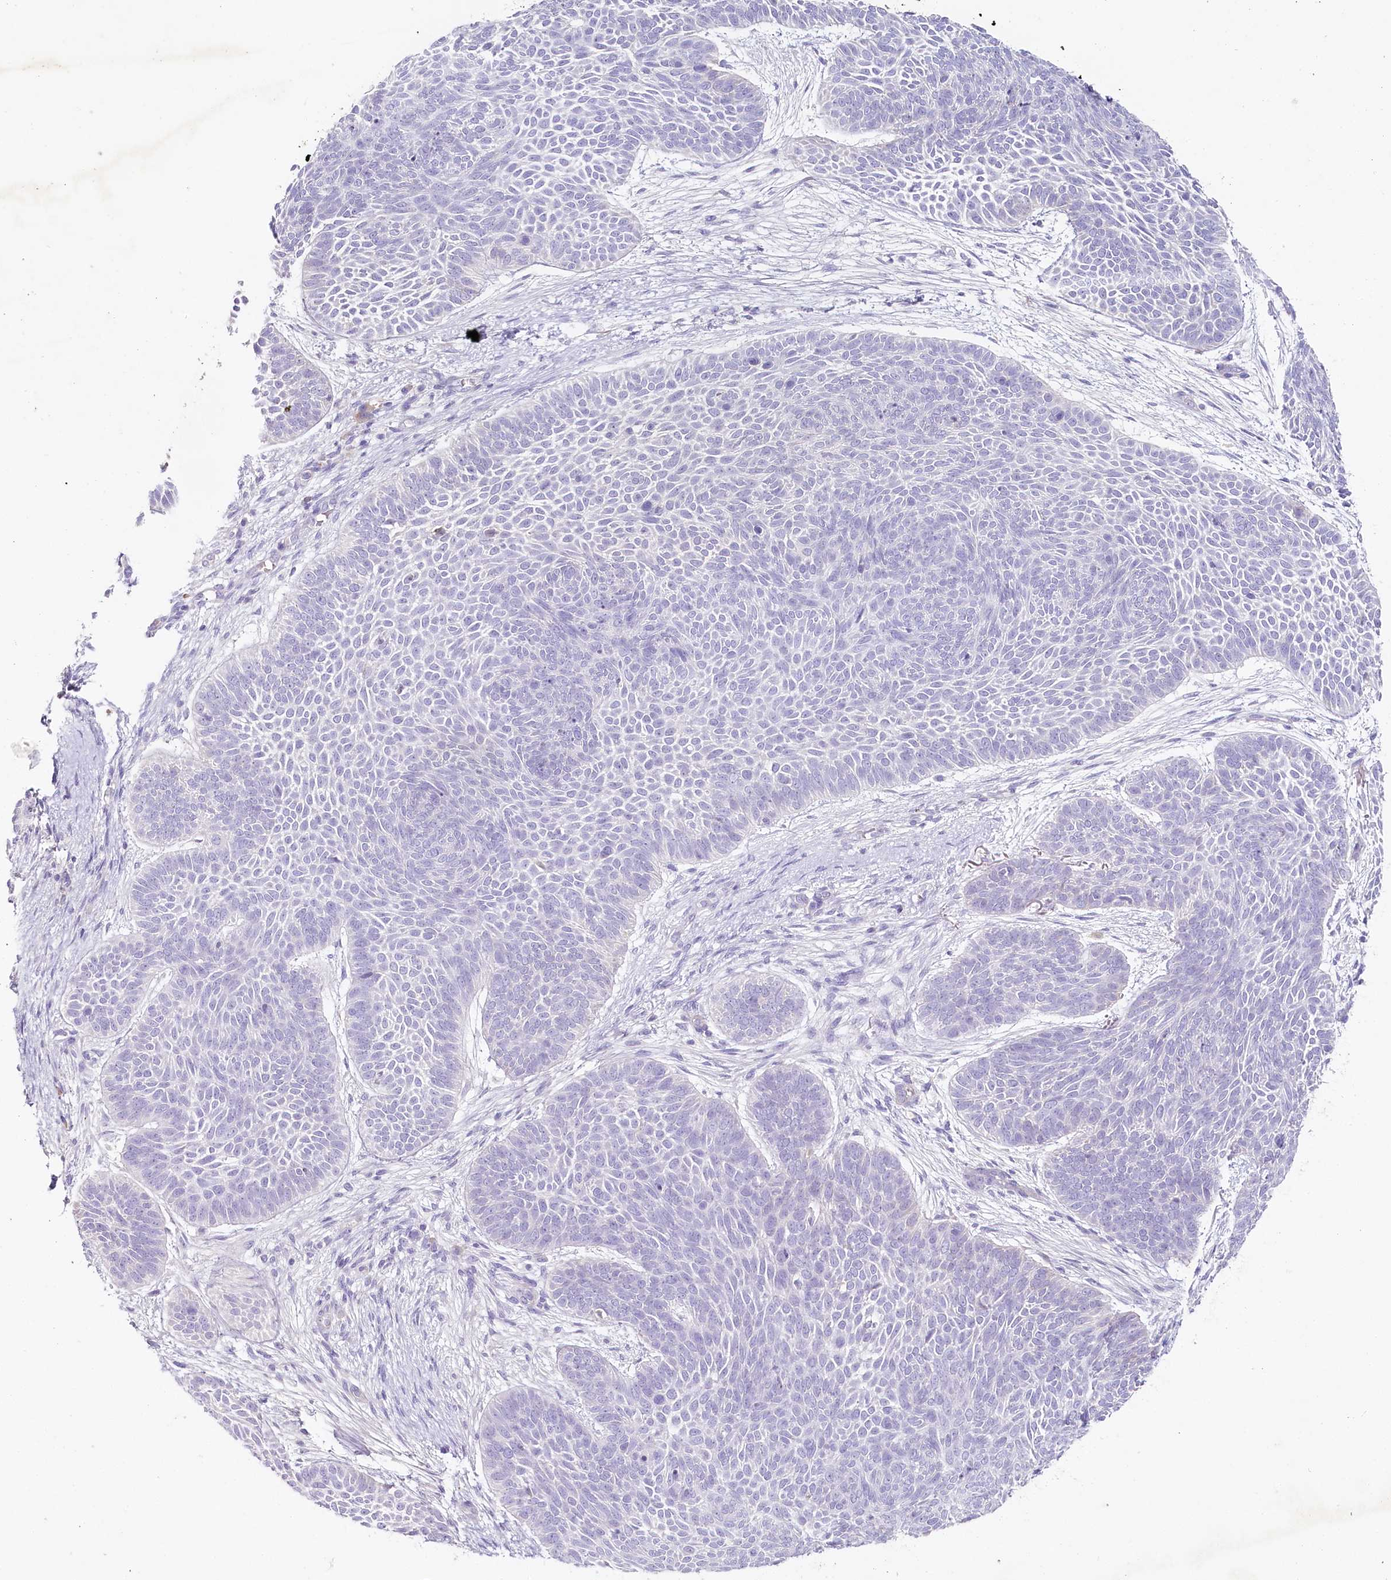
{"staining": {"intensity": "negative", "quantity": "none", "location": "none"}, "tissue": "skin cancer", "cell_type": "Tumor cells", "image_type": "cancer", "snomed": [{"axis": "morphology", "description": "Basal cell carcinoma"}, {"axis": "topography", "description": "Skin"}], "caption": "Immunohistochemistry (IHC) image of neoplastic tissue: human skin basal cell carcinoma stained with DAB displays no significant protein expression in tumor cells.", "gene": "HPD", "patient": {"sex": "male", "age": 85}}